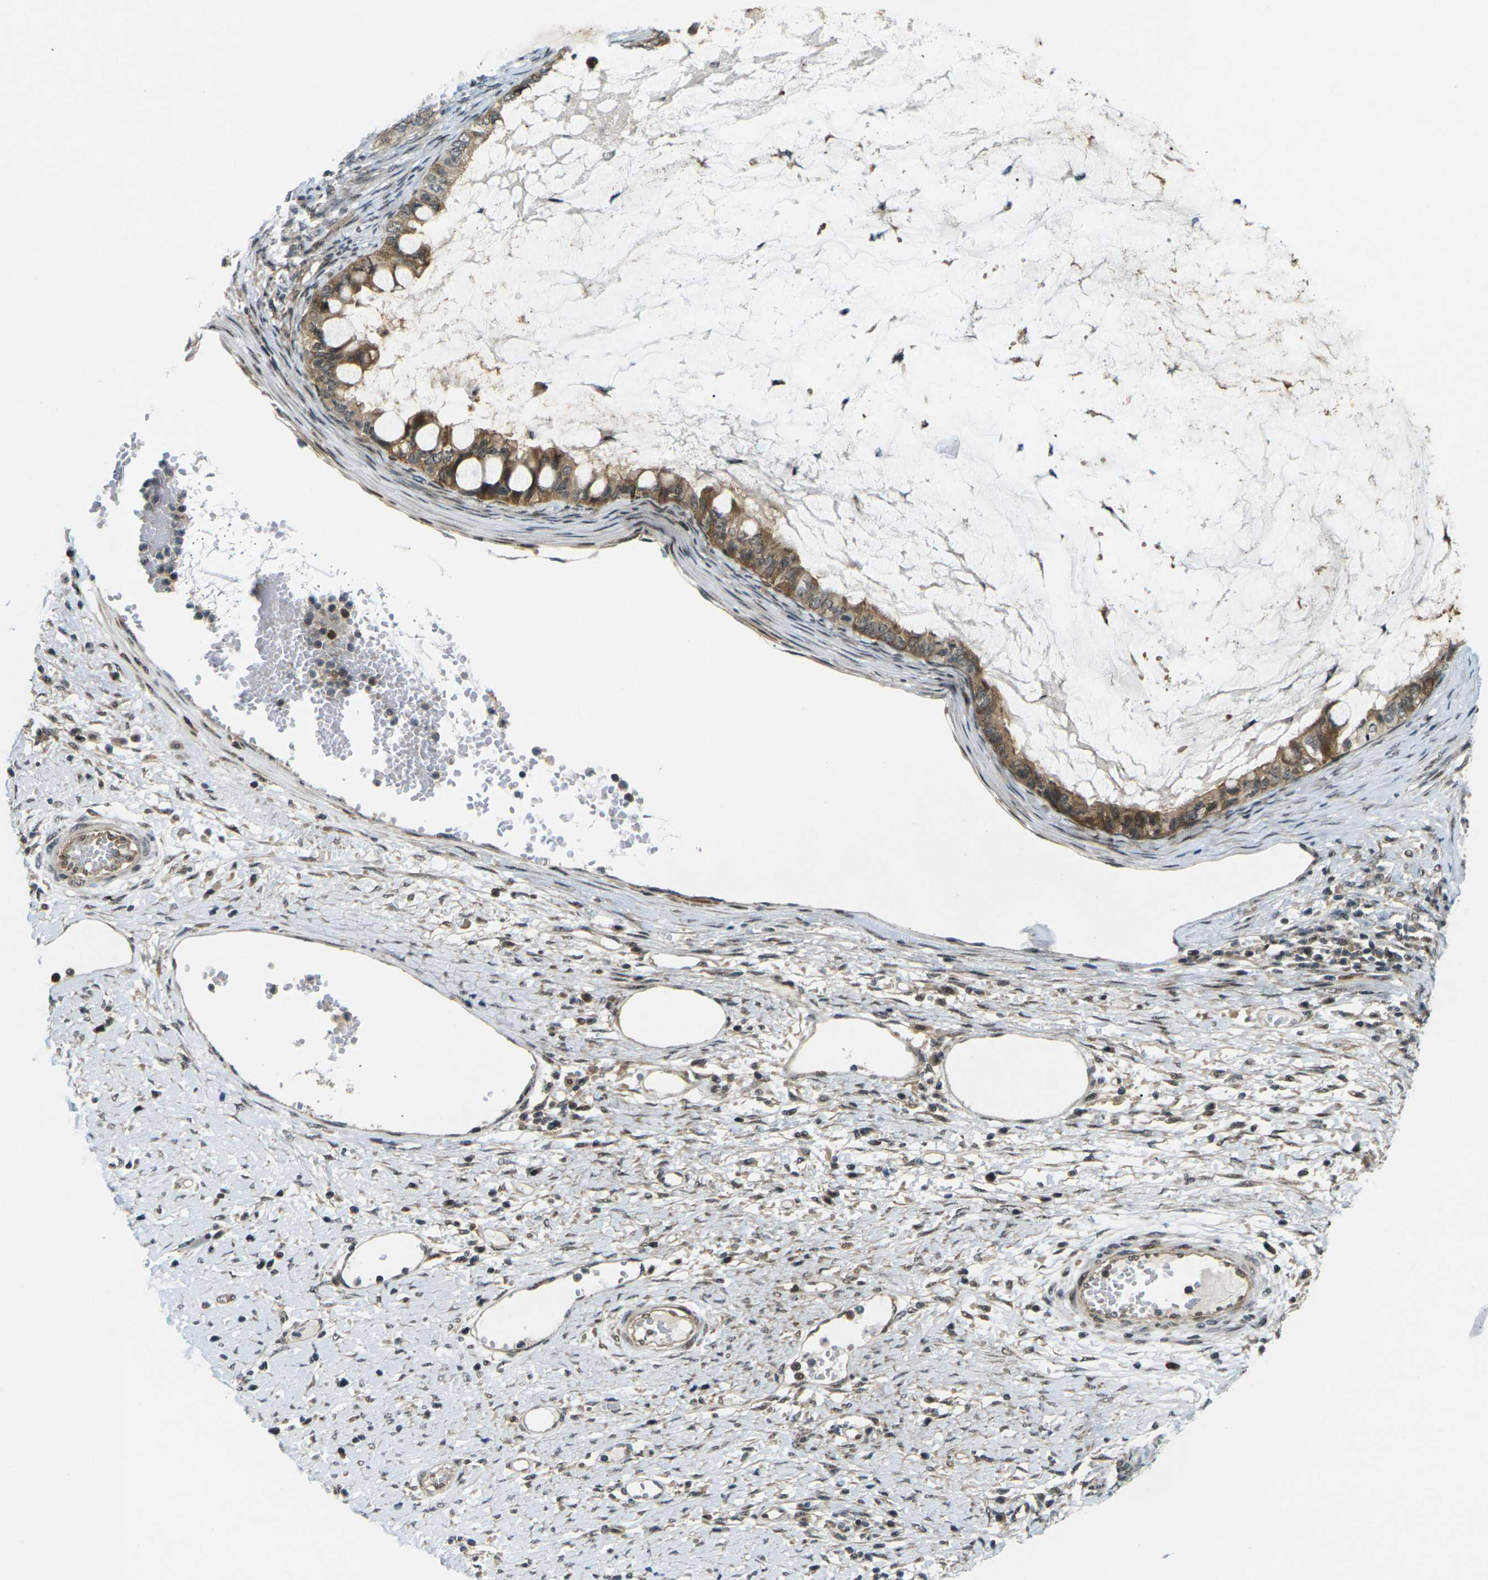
{"staining": {"intensity": "moderate", "quantity": ">75%", "location": "cytoplasmic/membranous"}, "tissue": "ovarian cancer", "cell_type": "Tumor cells", "image_type": "cancer", "snomed": [{"axis": "morphology", "description": "Cystadenocarcinoma, mucinous, NOS"}, {"axis": "topography", "description": "Ovary"}], "caption": "Protein staining of mucinous cystadenocarcinoma (ovarian) tissue demonstrates moderate cytoplasmic/membranous staining in approximately >75% of tumor cells. The staining was performed using DAB (3,3'-diaminobenzidine) to visualize the protein expression in brown, while the nuclei were stained in blue with hematoxylin (Magnification: 20x).", "gene": "UBE2S", "patient": {"sex": "female", "age": 80}}